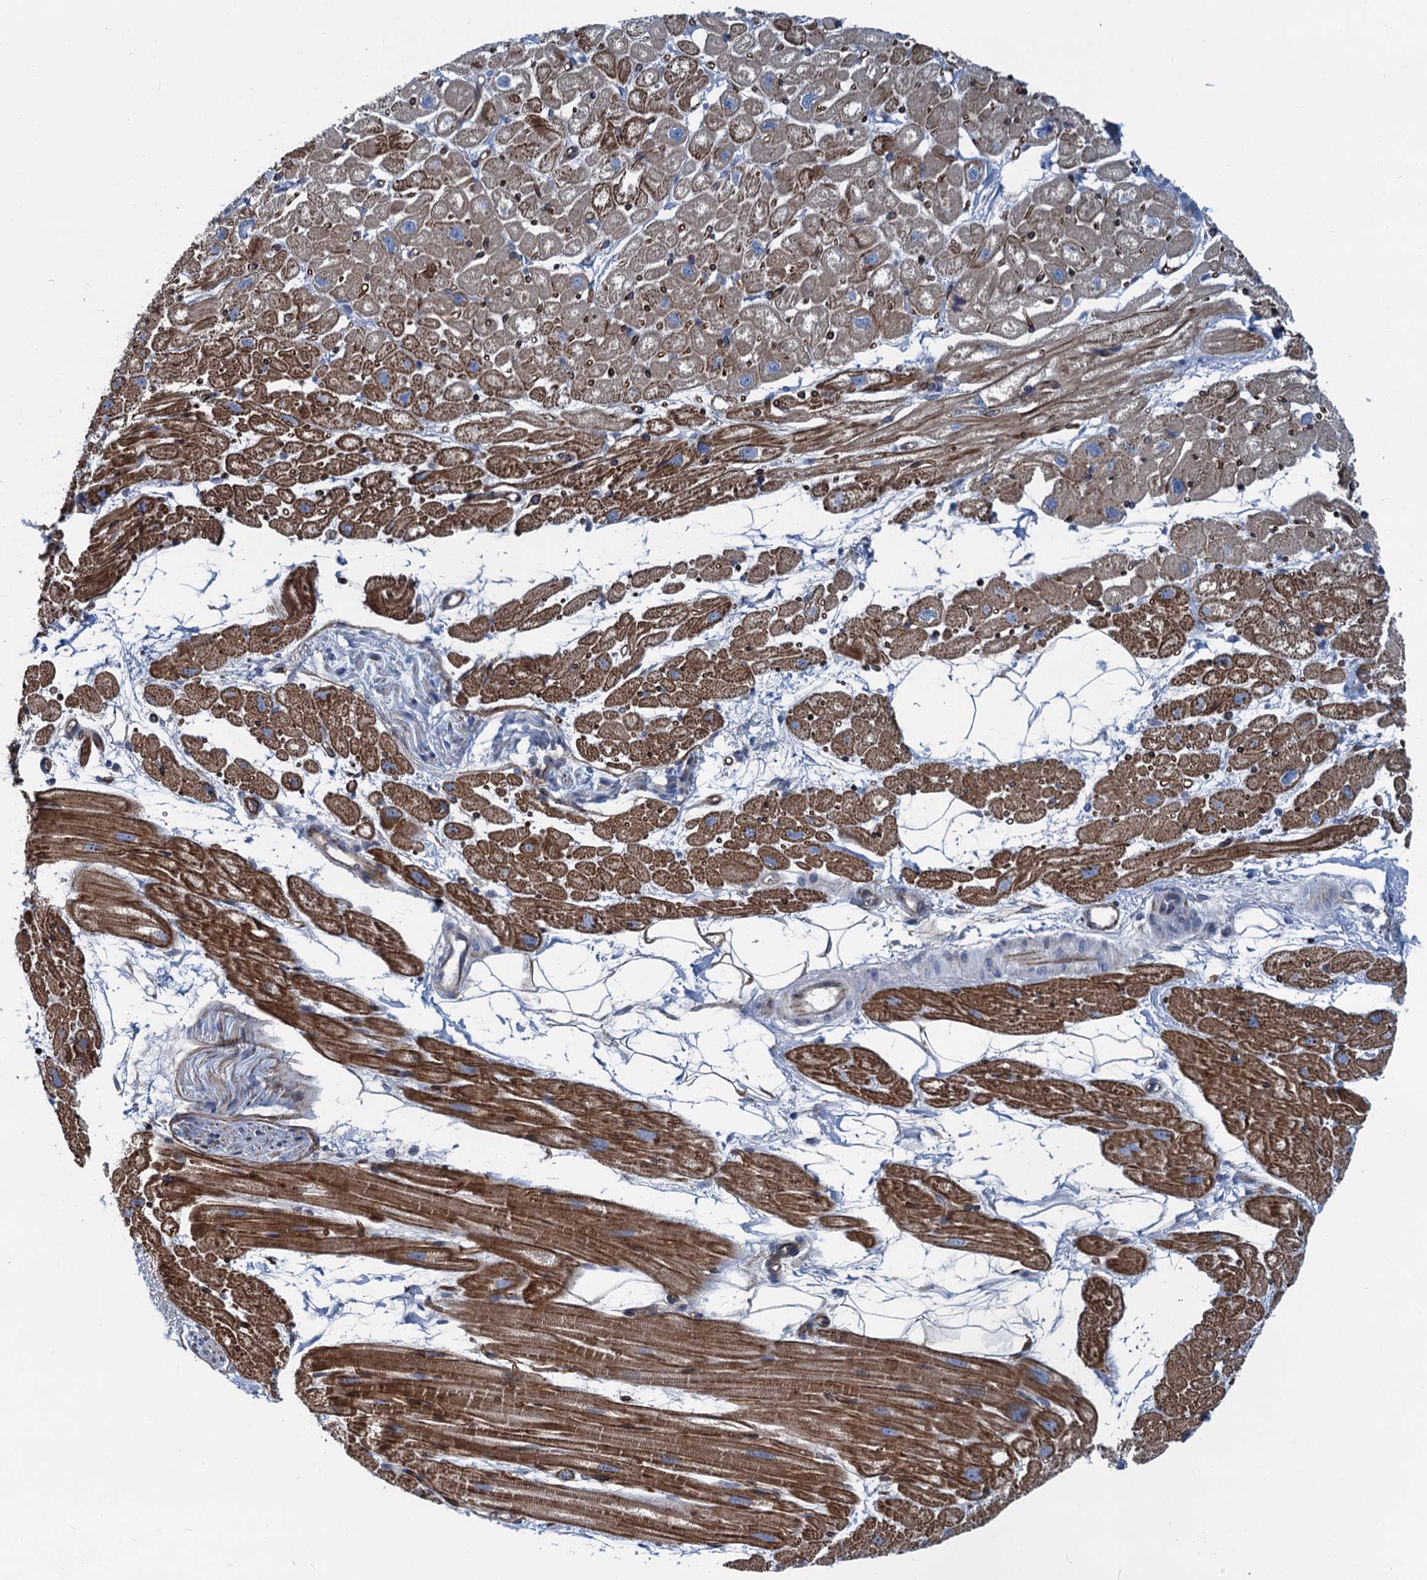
{"staining": {"intensity": "moderate", "quantity": ">75%", "location": "cytoplasmic/membranous"}, "tissue": "heart muscle", "cell_type": "Cardiomyocytes", "image_type": "normal", "snomed": [{"axis": "morphology", "description": "Normal tissue, NOS"}, {"axis": "topography", "description": "Heart"}], "caption": "DAB (3,3'-diaminobenzidine) immunohistochemical staining of benign heart muscle displays moderate cytoplasmic/membranous protein staining in about >75% of cardiomyocytes.", "gene": "ASXL3", "patient": {"sex": "male", "age": 50}}